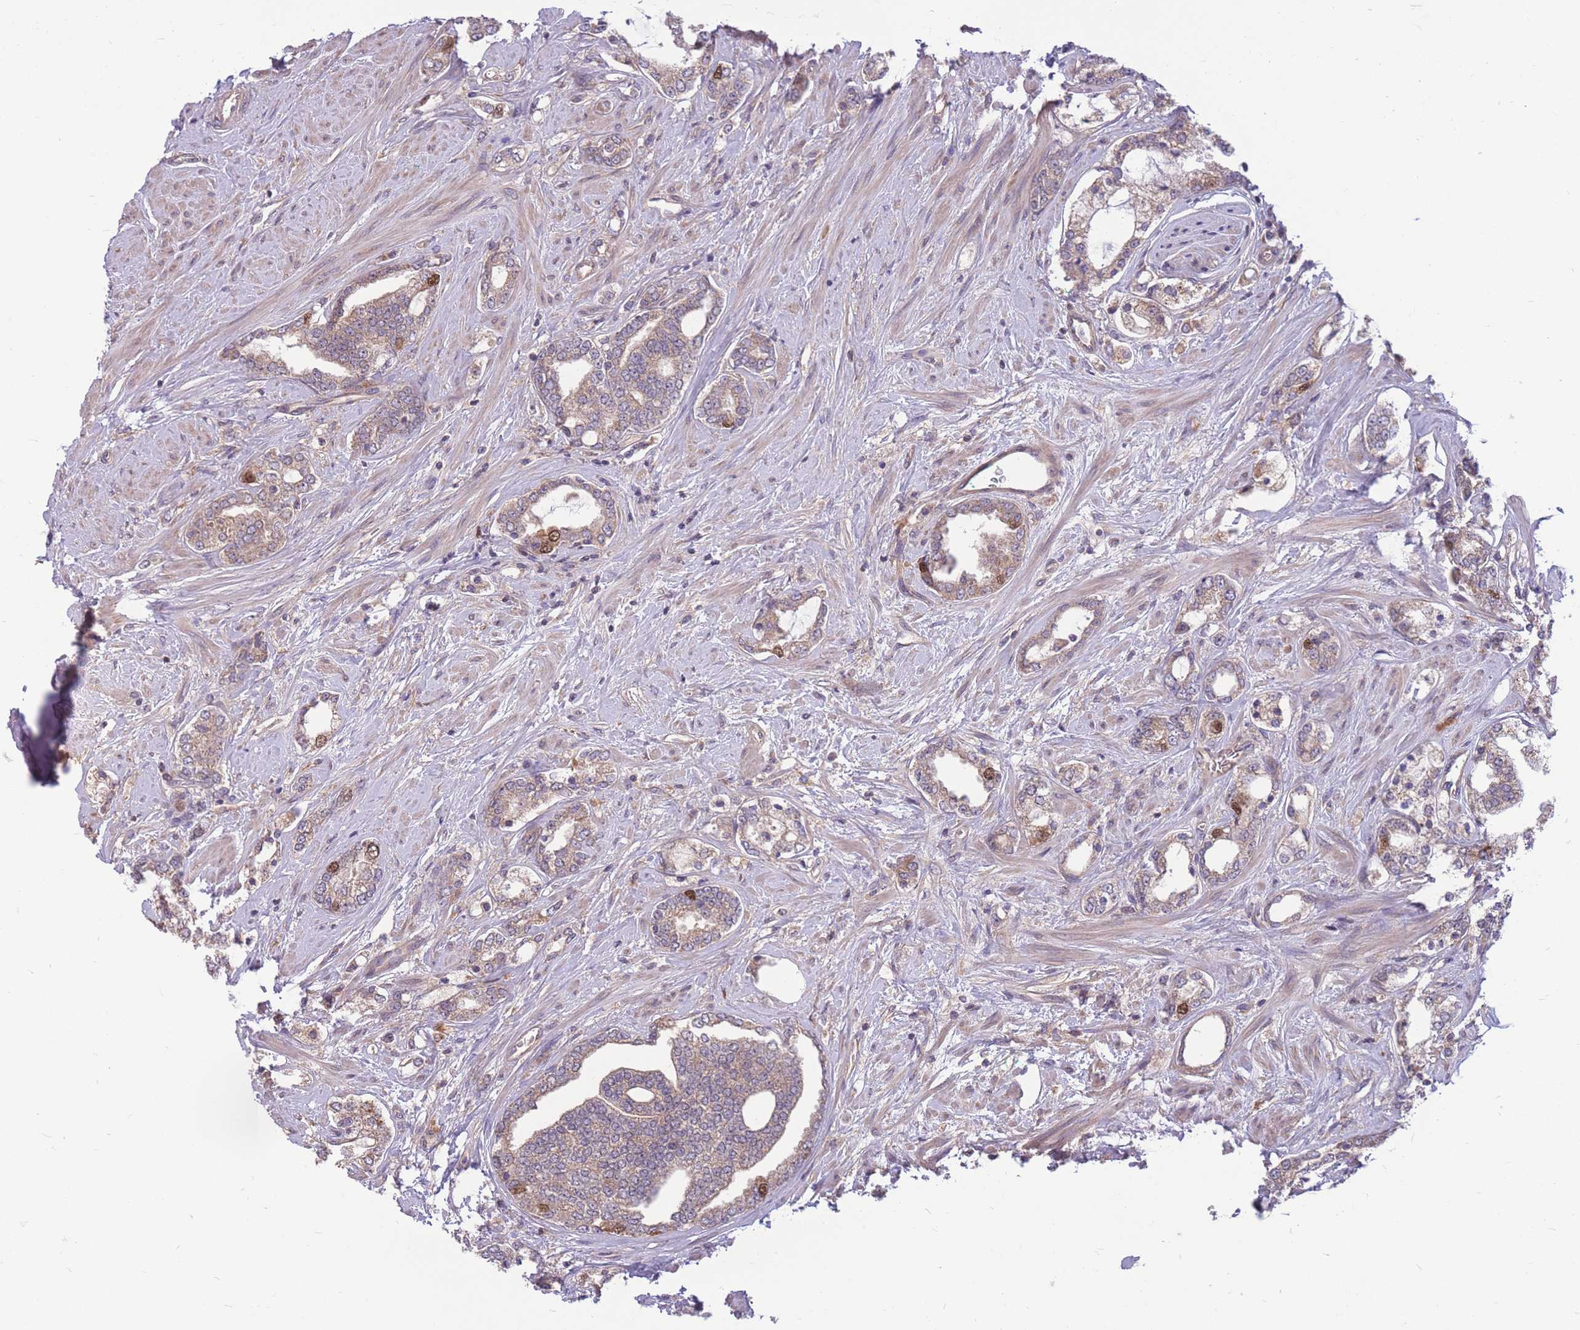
{"staining": {"intensity": "moderate", "quantity": "<25%", "location": "cytoplasmic/membranous,nuclear"}, "tissue": "prostate cancer", "cell_type": "Tumor cells", "image_type": "cancer", "snomed": [{"axis": "morphology", "description": "Adenocarcinoma, High grade"}, {"axis": "topography", "description": "Prostate"}], "caption": "This is a micrograph of IHC staining of prostate cancer, which shows moderate expression in the cytoplasmic/membranous and nuclear of tumor cells.", "gene": "GMNN", "patient": {"sex": "male", "age": 64}}